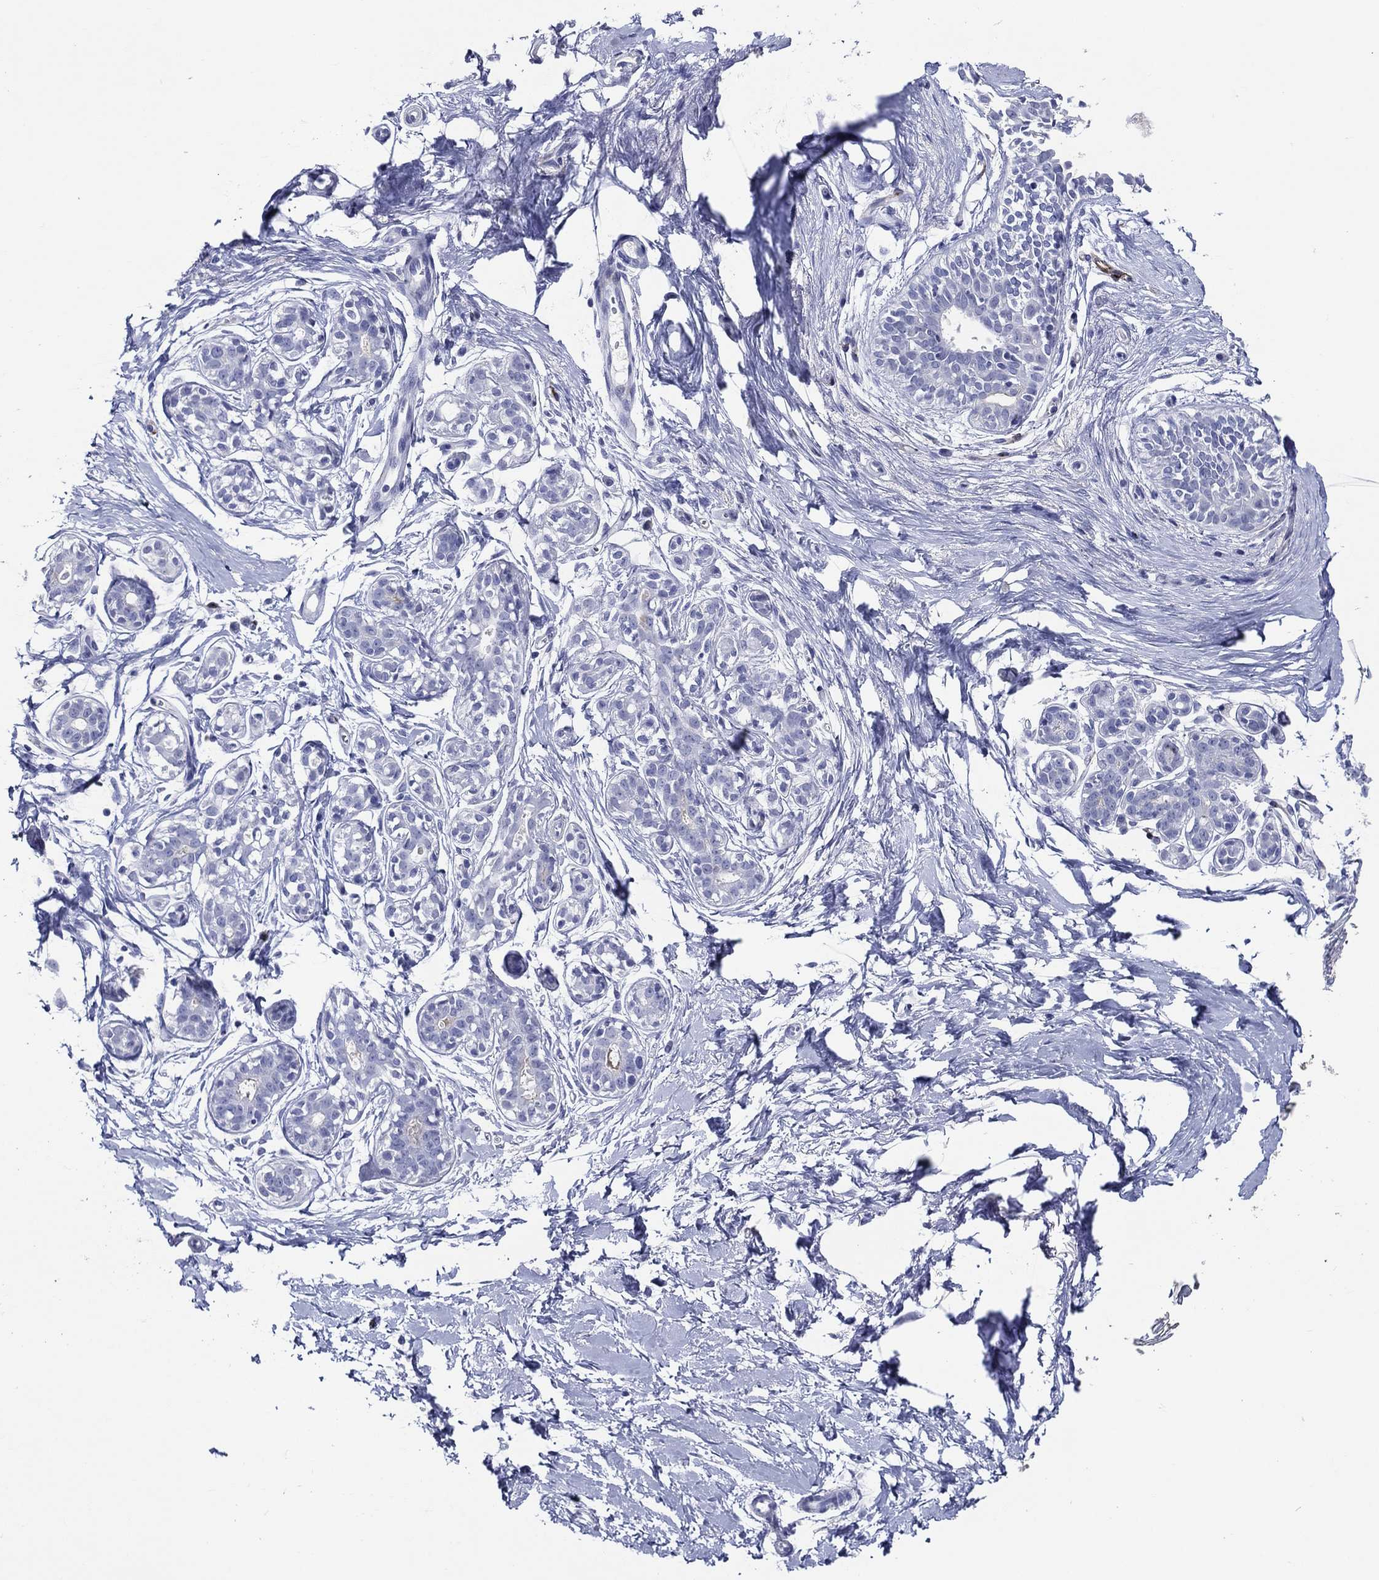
{"staining": {"intensity": "negative", "quantity": "none", "location": "none"}, "tissue": "breast", "cell_type": "Adipocytes", "image_type": "normal", "snomed": [{"axis": "morphology", "description": "Normal tissue, NOS"}, {"axis": "topography", "description": "Breast"}], "caption": "High power microscopy micrograph of an IHC photomicrograph of benign breast, revealing no significant expression in adipocytes.", "gene": "ACE2", "patient": {"sex": "female", "age": 49}}